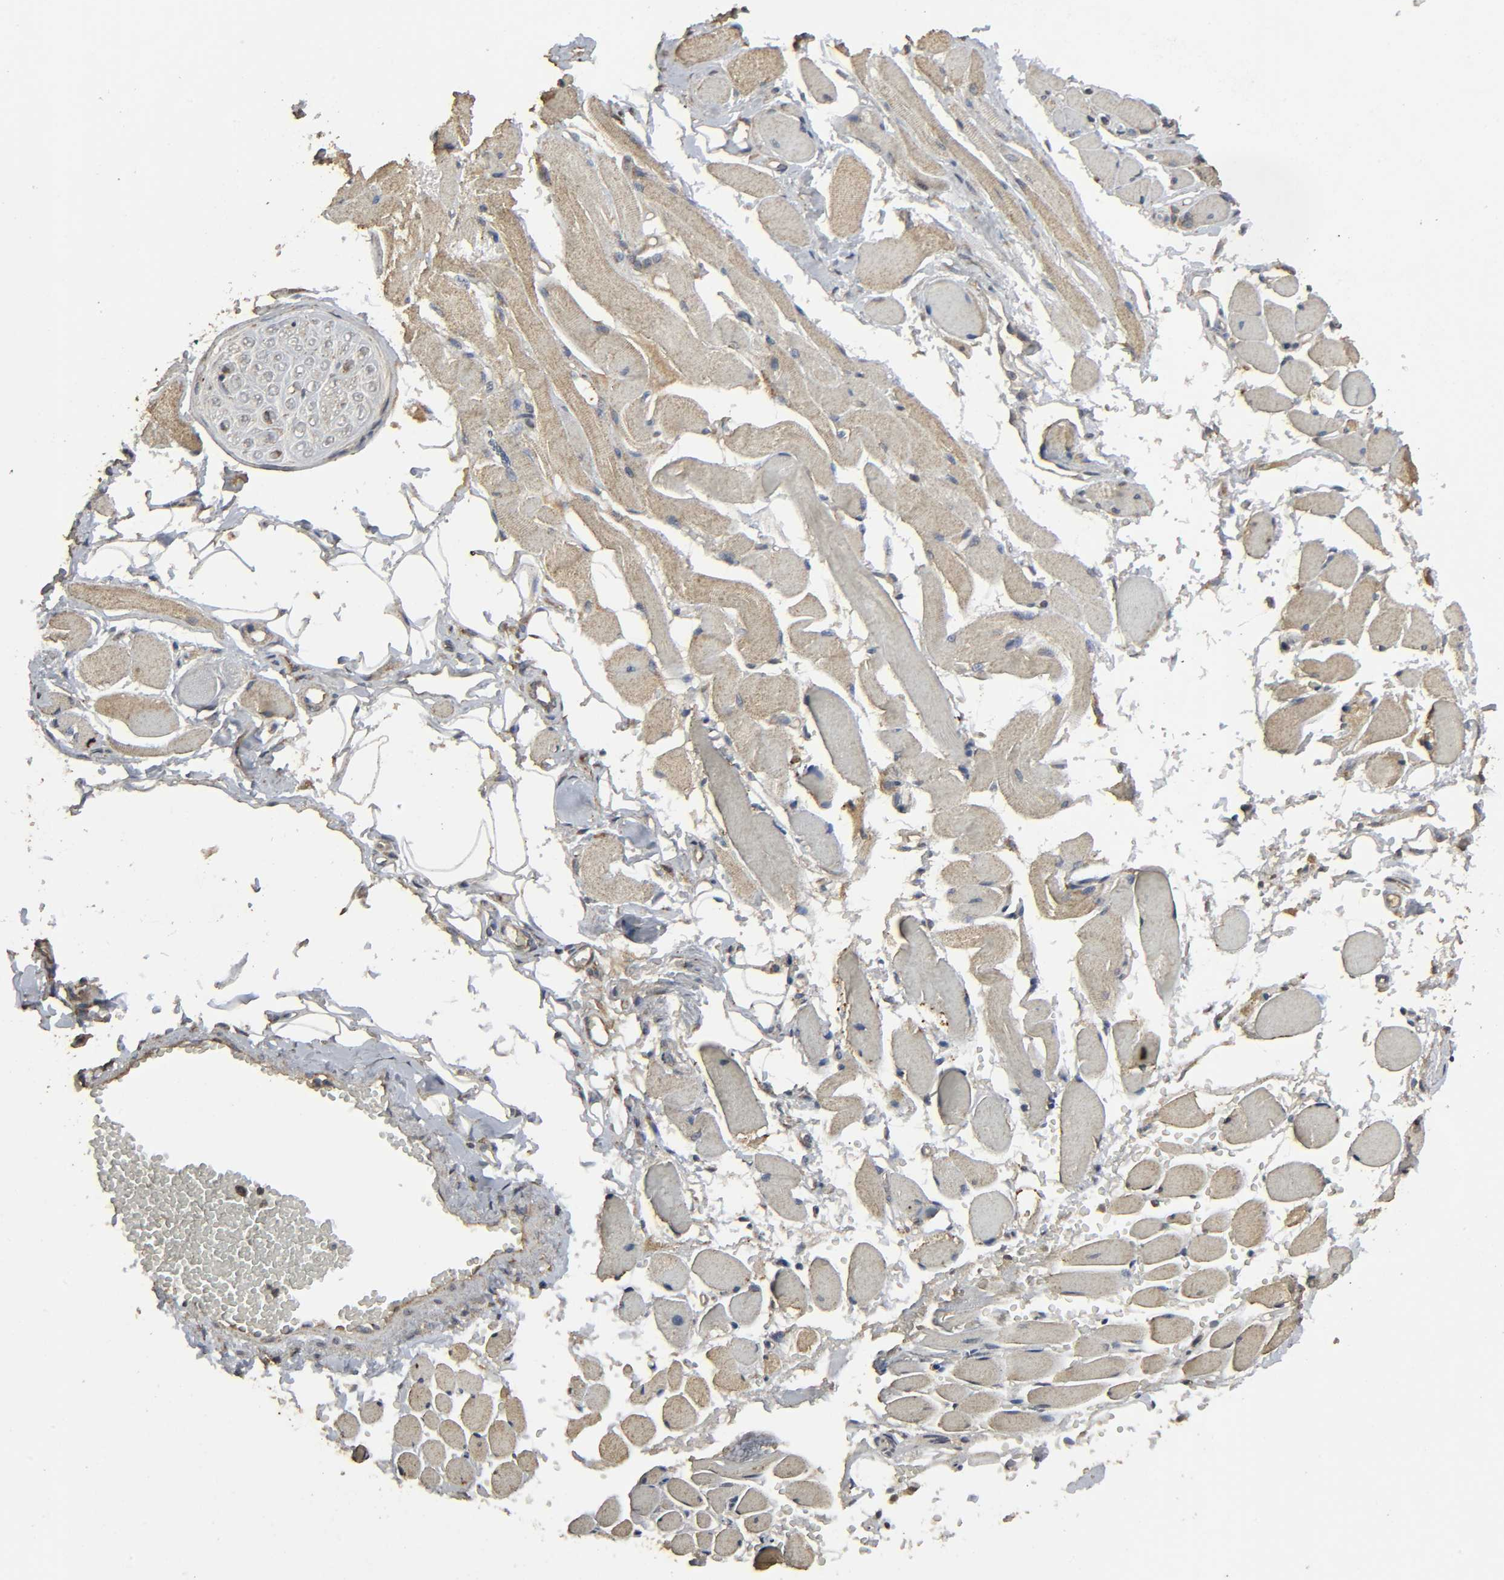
{"staining": {"intensity": "moderate", "quantity": ">75%", "location": "cytoplasmic/membranous"}, "tissue": "adipose tissue", "cell_type": "Adipocytes", "image_type": "normal", "snomed": [{"axis": "morphology", "description": "Normal tissue, NOS"}, {"axis": "morphology", "description": "Squamous cell carcinoma, NOS"}, {"axis": "topography", "description": "Skeletal muscle"}, {"axis": "topography", "description": "Soft tissue"}, {"axis": "topography", "description": "Oral tissue"}], "caption": "Protein expression analysis of unremarkable adipose tissue reveals moderate cytoplasmic/membranous positivity in approximately >75% of adipocytes.", "gene": "DDX6", "patient": {"sex": "male", "age": 54}}